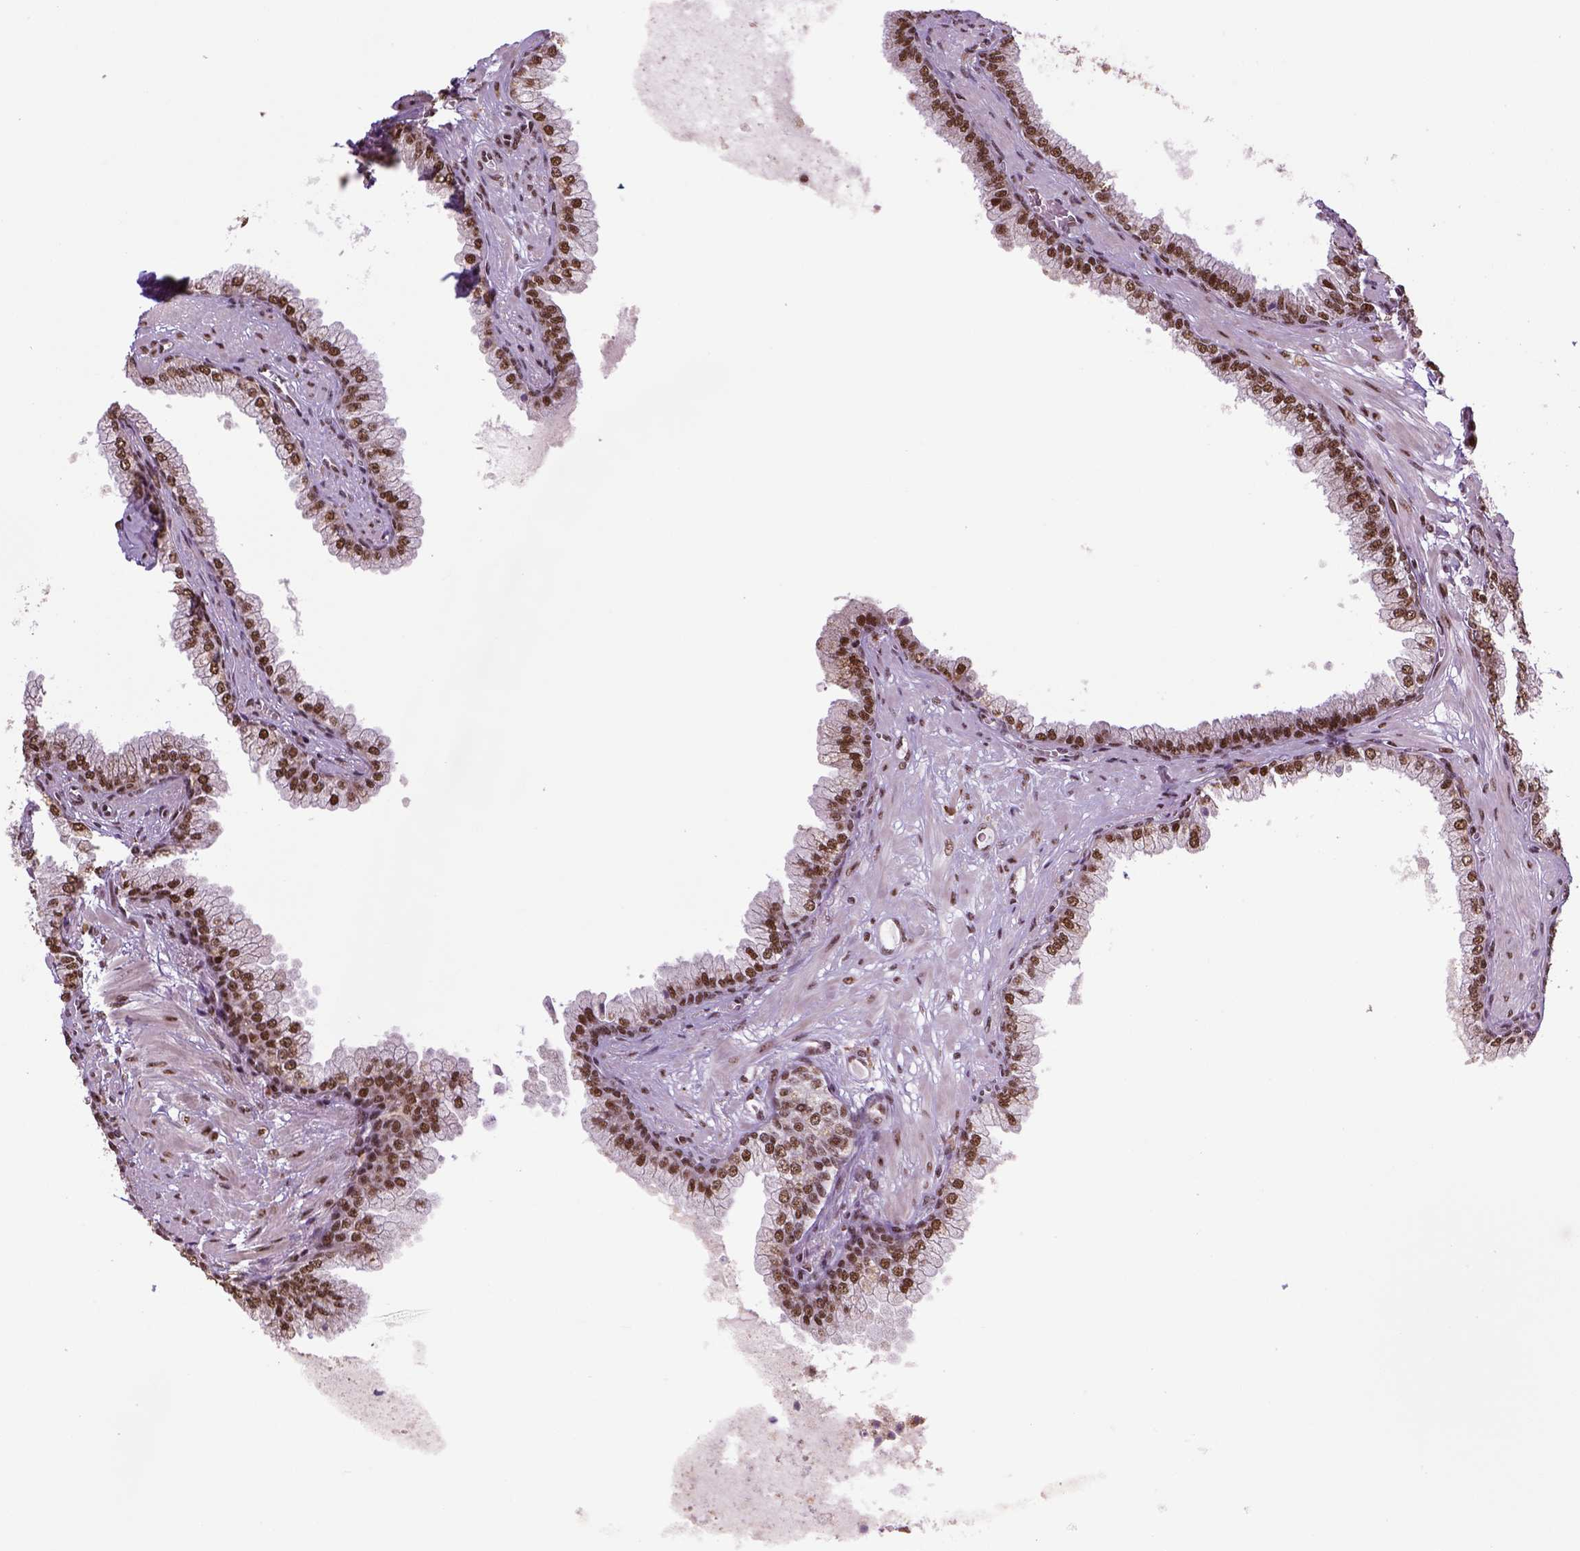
{"staining": {"intensity": "strong", "quantity": ">75%", "location": "nuclear"}, "tissue": "prostate cancer", "cell_type": "Tumor cells", "image_type": "cancer", "snomed": [{"axis": "morphology", "description": "Adenocarcinoma, Low grade"}, {"axis": "topography", "description": "Prostate"}], "caption": "Protein staining of prostate adenocarcinoma (low-grade) tissue exhibits strong nuclear expression in approximately >75% of tumor cells.", "gene": "CCAR1", "patient": {"sex": "male", "age": 64}}